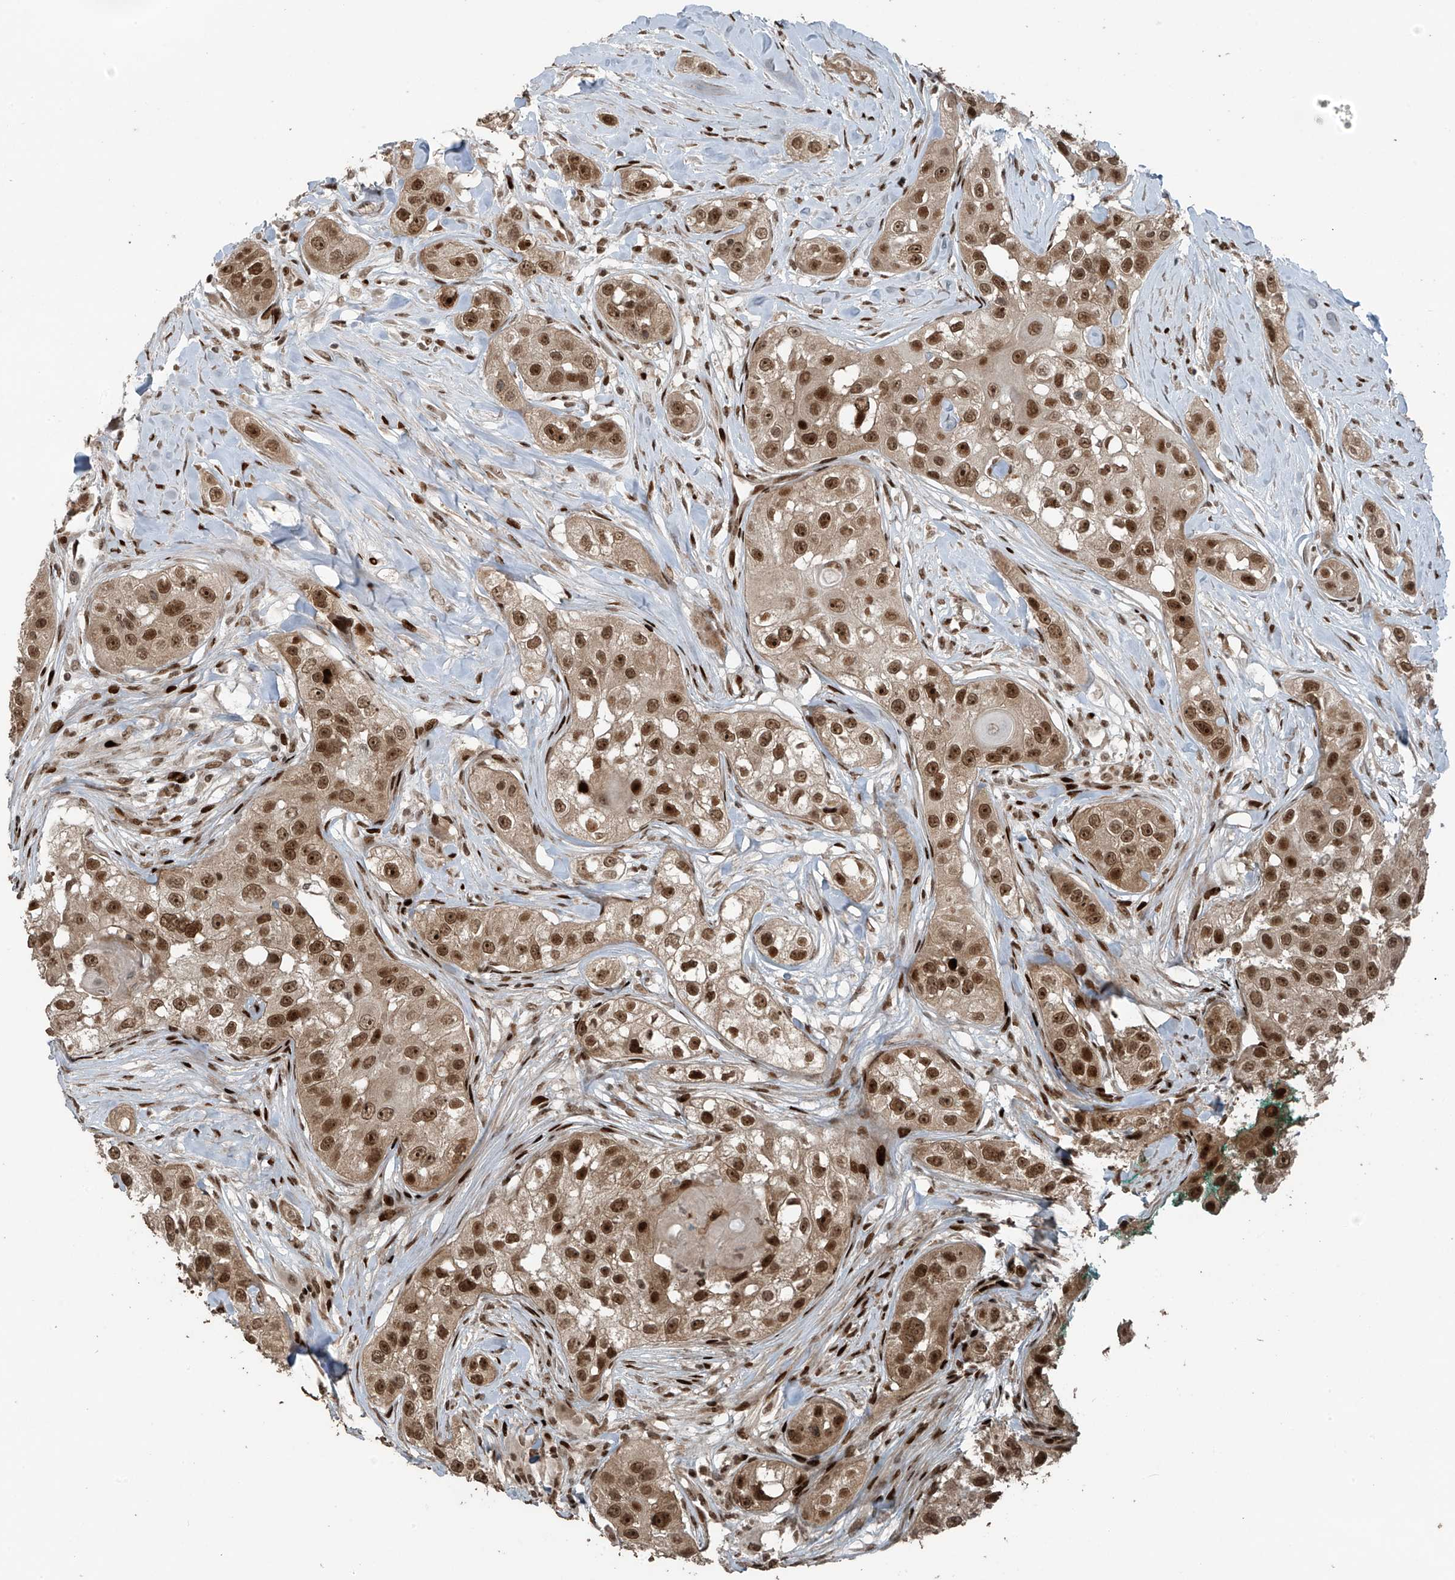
{"staining": {"intensity": "moderate", "quantity": ">75%", "location": "cytoplasmic/membranous,nuclear"}, "tissue": "head and neck cancer", "cell_type": "Tumor cells", "image_type": "cancer", "snomed": [{"axis": "morphology", "description": "Normal tissue, NOS"}, {"axis": "morphology", "description": "Squamous cell carcinoma, NOS"}, {"axis": "topography", "description": "Skeletal muscle"}, {"axis": "topography", "description": "Head-Neck"}], "caption": "Squamous cell carcinoma (head and neck) tissue displays moderate cytoplasmic/membranous and nuclear expression in approximately >75% of tumor cells The staining is performed using DAB brown chromogen to label protein expression. The nuclei are counter-stained blue using hematoxylin.", "gene": "PCNP", "patient": {"sex": "male", "age": 51}}